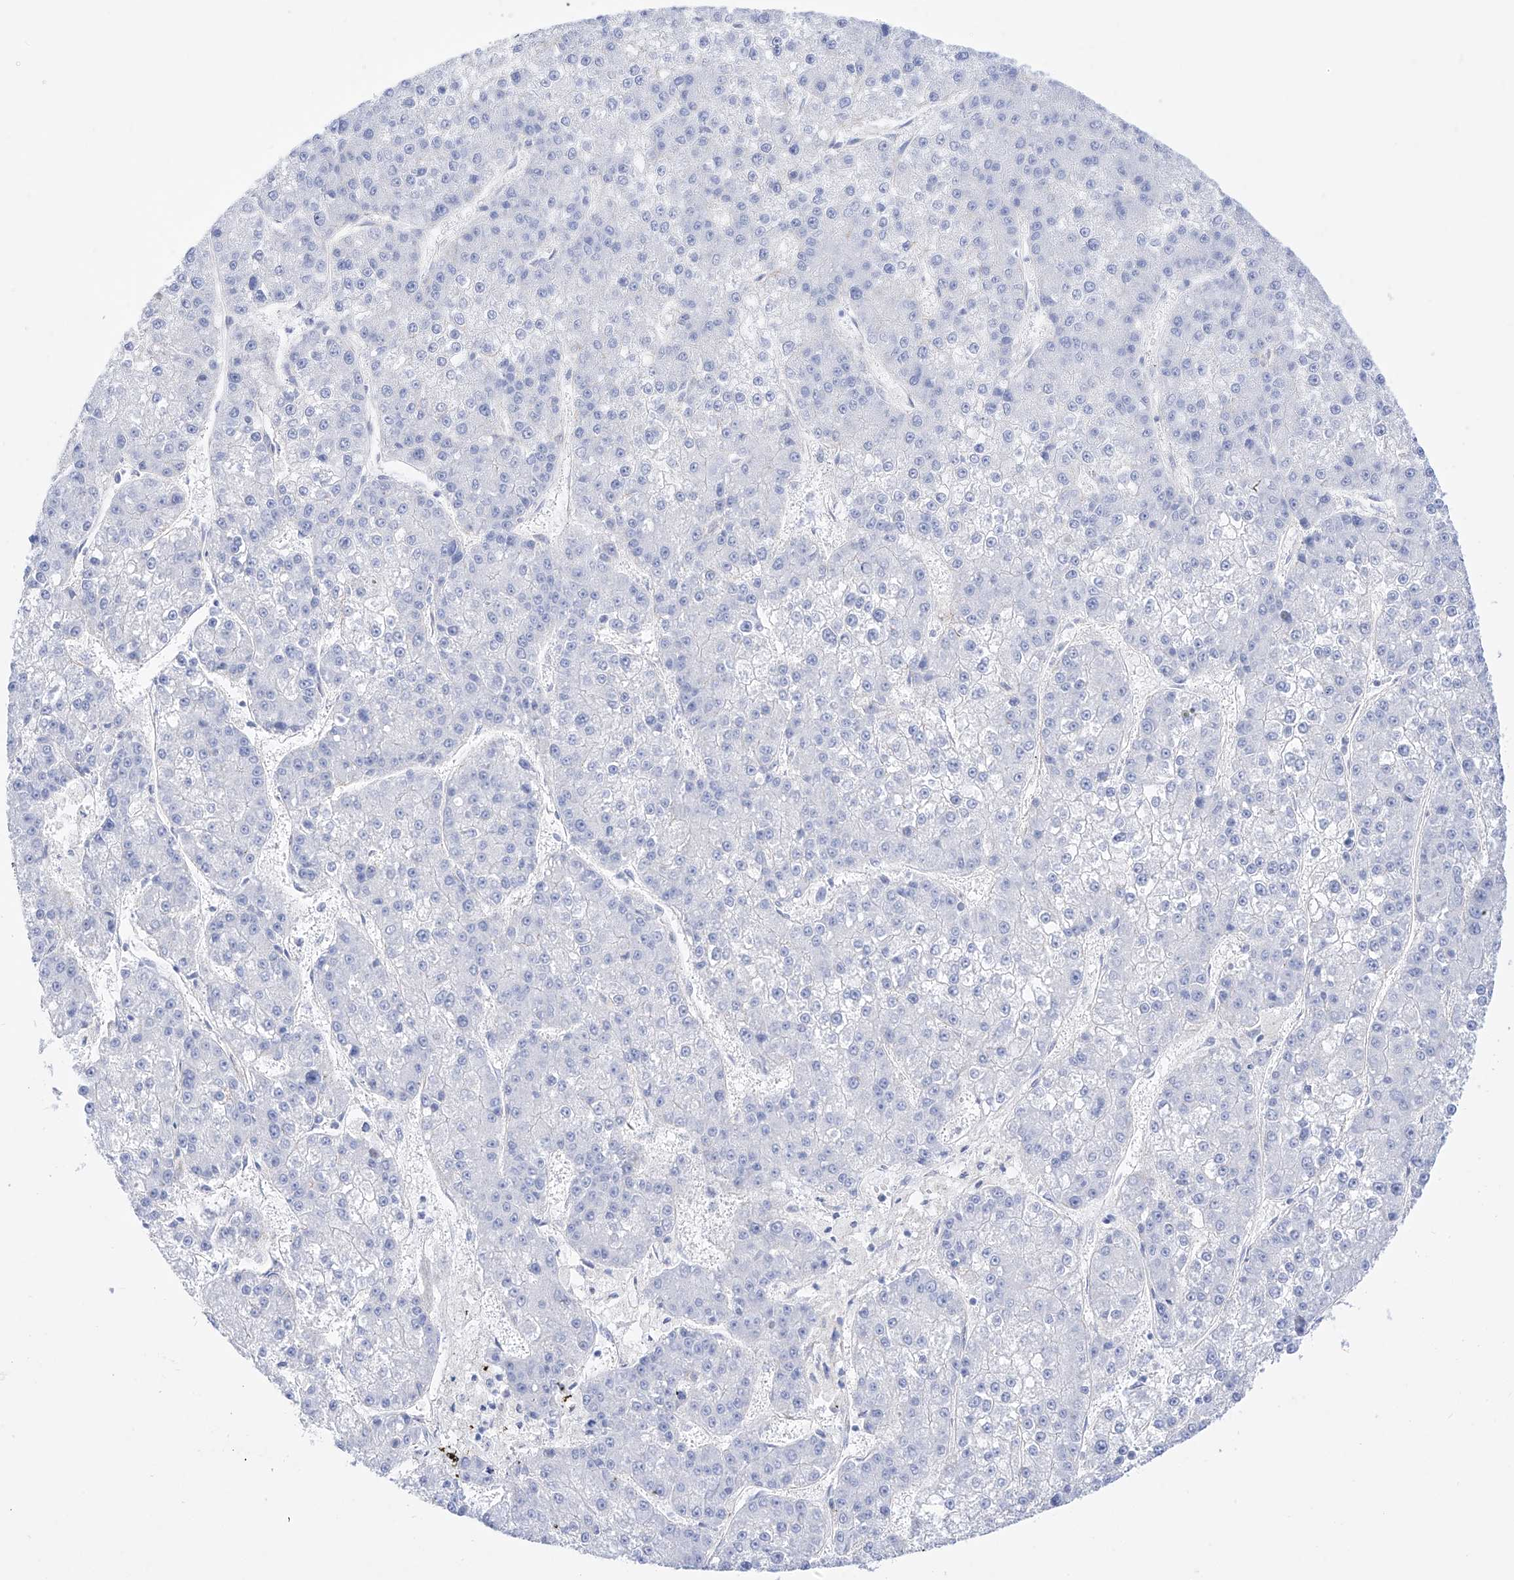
{"staining": {"intensity": "negative", "quantity": "none", "location": "none"}, "tissue": "liver cancer", "cell_type": "Tumor cells", "image_type": "cancer", "snomed": [{"axis": "morphology", "description": "Carcinoma, Hepatocellular, NOS"}, {"axis": "topography", "description": "Liver"}], "caption": "High magnification brightfield microscopy of hepatocellular carcinoma (liver) stained with DAB (brown) and counterstained with hematoxylin (blue): tumor cells show no significant positivity.", "gene": "ZNF653", "patient": {"sex": "female", "age": 73}}